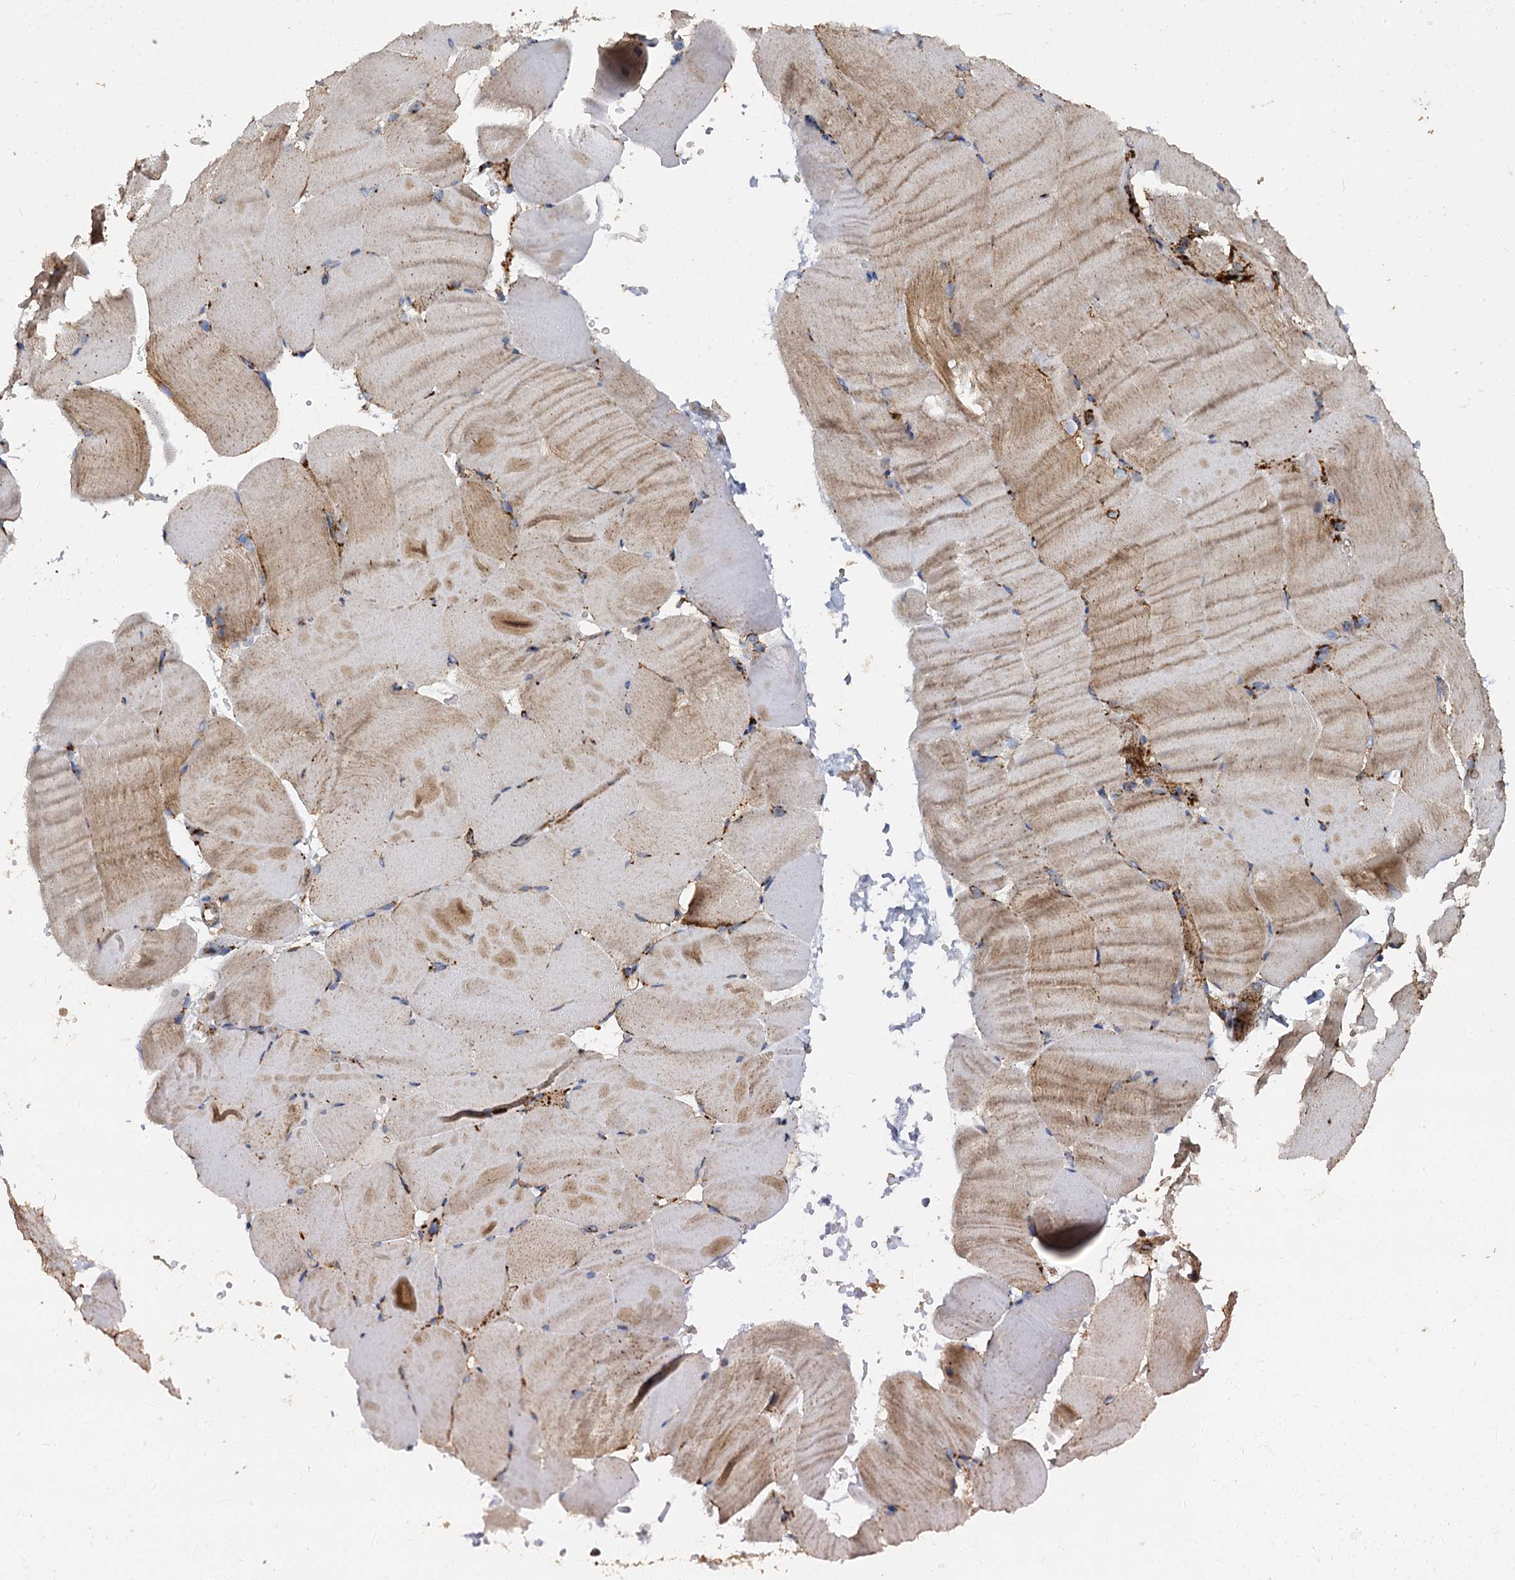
{"staining": {"intensity": "moderate", "quantity": "25%-75%", "location": "cytoplasmic/membranous"}, "tissue": "skeletal muscle", "cell_type": "Myocytes", "image_type": "normal", "snomed": [{"axis": "morphology", "description": "Normal tissue, NOS"}, {"axis": "topography", "description": "Skeletal muscle"}, {"axis": "topography", "description": "Parathyroid gland"}], "caption": "Immunohistochemical staining of normal human skeletal muscle shows moderate cytoplasmic/membranous protein expression in about 25%-75% of myocytes. (DAB (3,3'-diaminobenzidine) IHC, brown staining for protein, blue staining for nuclei).", "gene": "GBA1", "patient": {"sex": "female", "age": 37}}